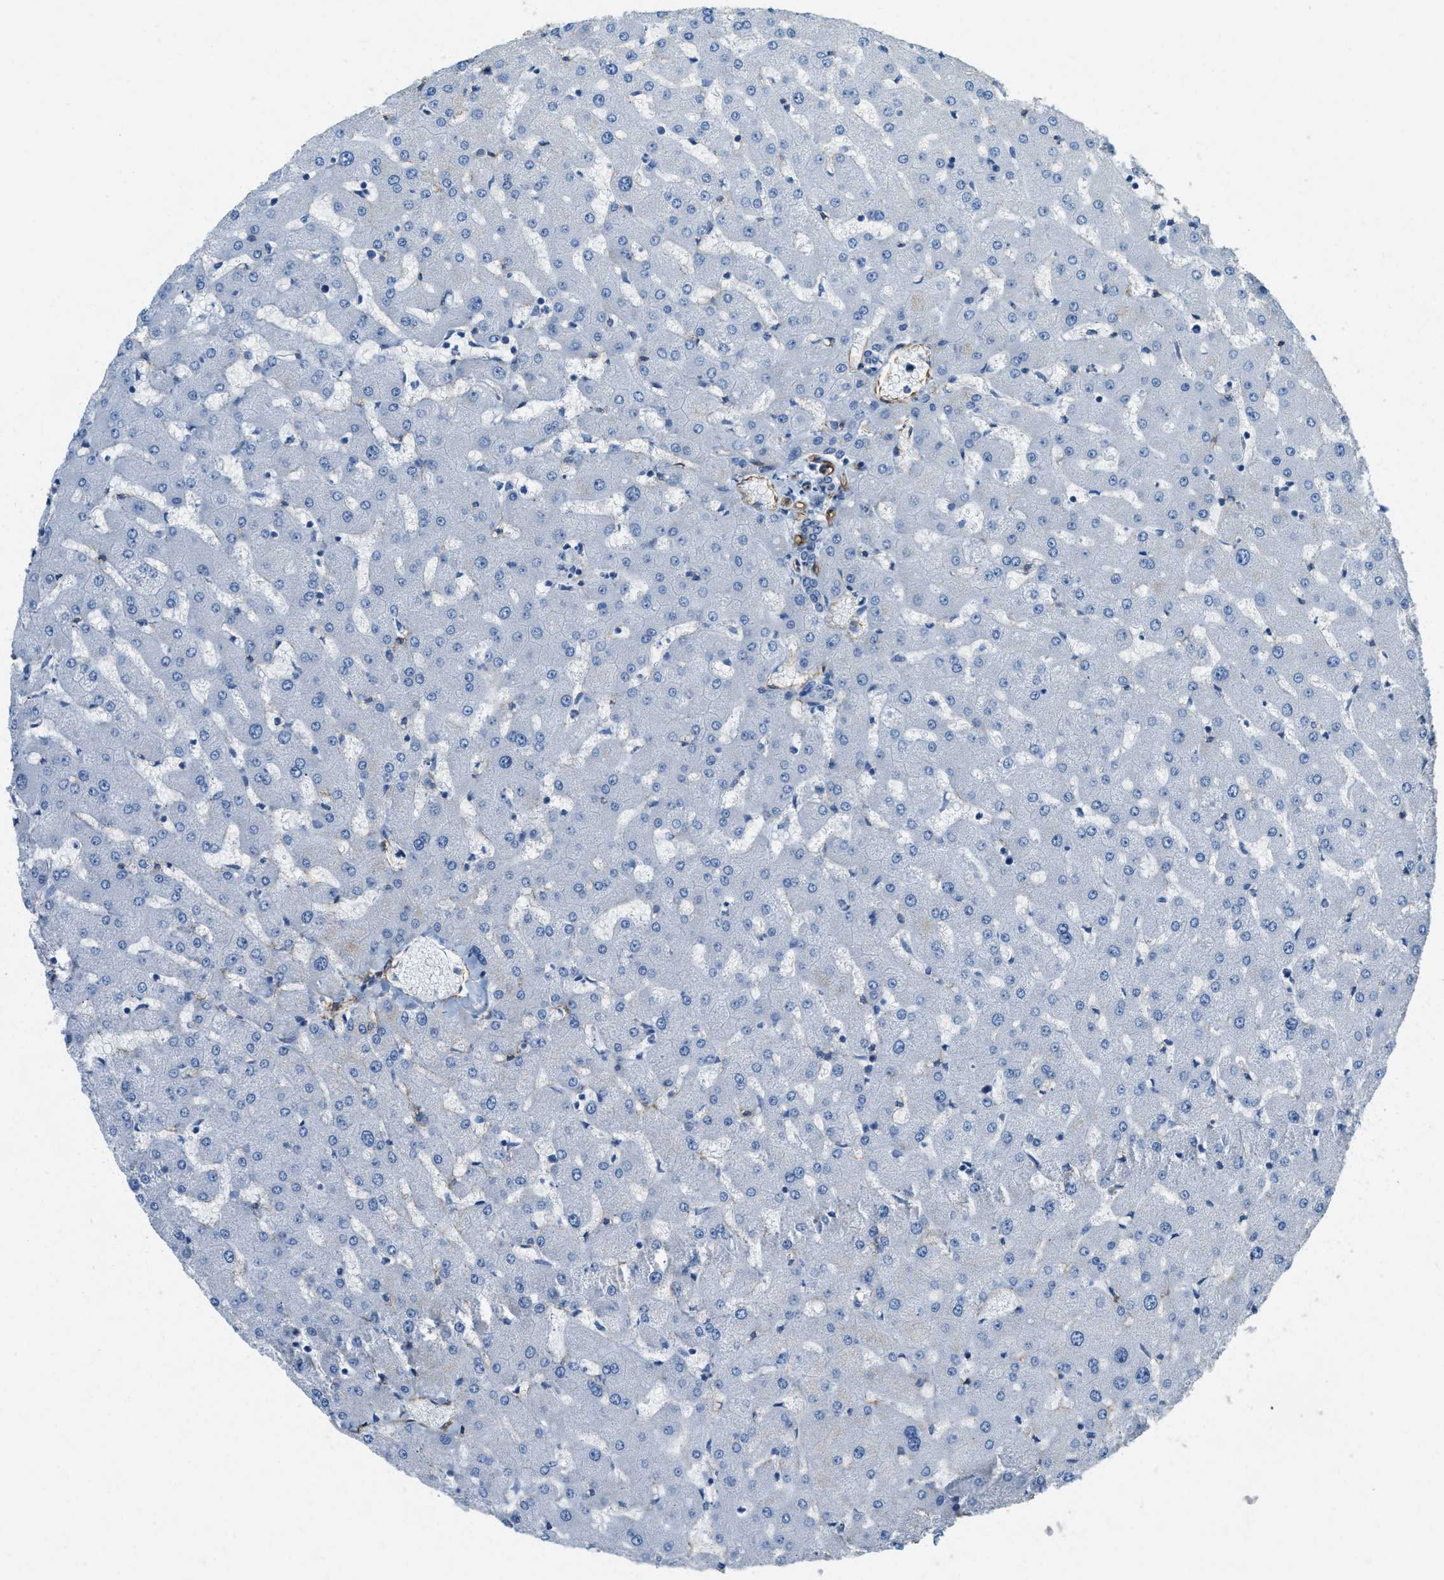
{"staining": {"intensity": "moderate", "quantity": "<25%", "location": "cytoplasmic/membranous"}, "tissue": "liver", "cell_type": "Cholangiocytes", "image_type": "normal", "snomed": [{"axis": "morphology", "description": "Normal tissue, NOS"}, {"axis": "topography", "description": "Liver"}], "caption": "Benign liver displays moderate cytoplasmic/membranous expression in about <25% of cholangiocytes.", "gene": "TMEM43", "patient": {"sex": "female", "age": 63}}